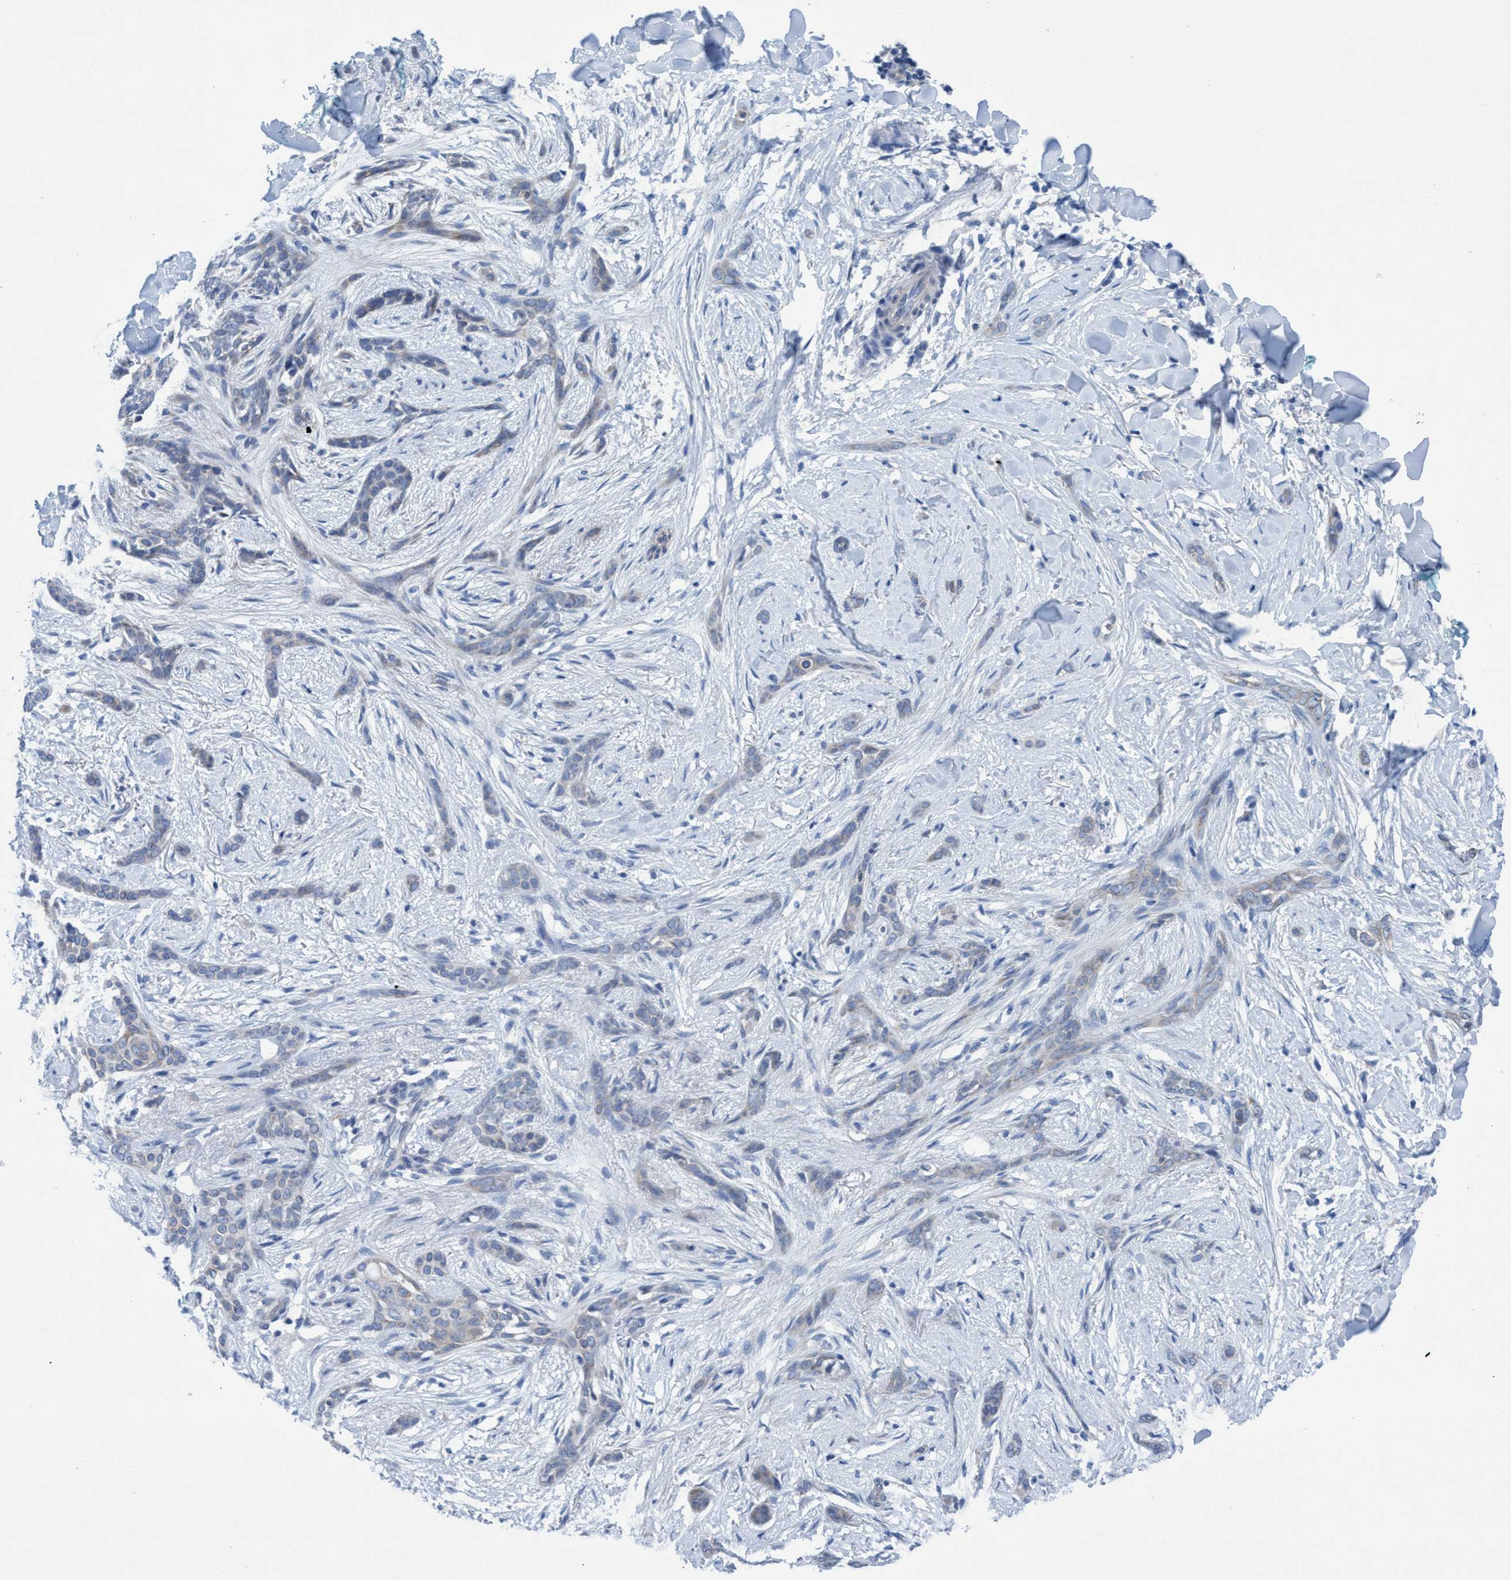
{"staining": {"intensity": "weak", "quantity": "<25%", "location": "cytoplasmic/membranous"}, "tissue": "skin cancer", "cell_type": "Tumor cells", "image_type": "cancer", "snomed": [{"axis": "morphology", "description": "Basal cell carcinoma"}, {"axis": "morphology", "description": "Adnexal tumor, benign"}, {"axis": "topography", "description": "Skin"}], "caption": "A high-resolution histopathology image shows immunohistochemistry staining of skin cancer, which demonstrates no significant staining in tumor cells. (Brightfield microscopy of DAB IHC at high magnification).", "gene": "RSAD1", "patient": {"sex": "female", "age": 42}}